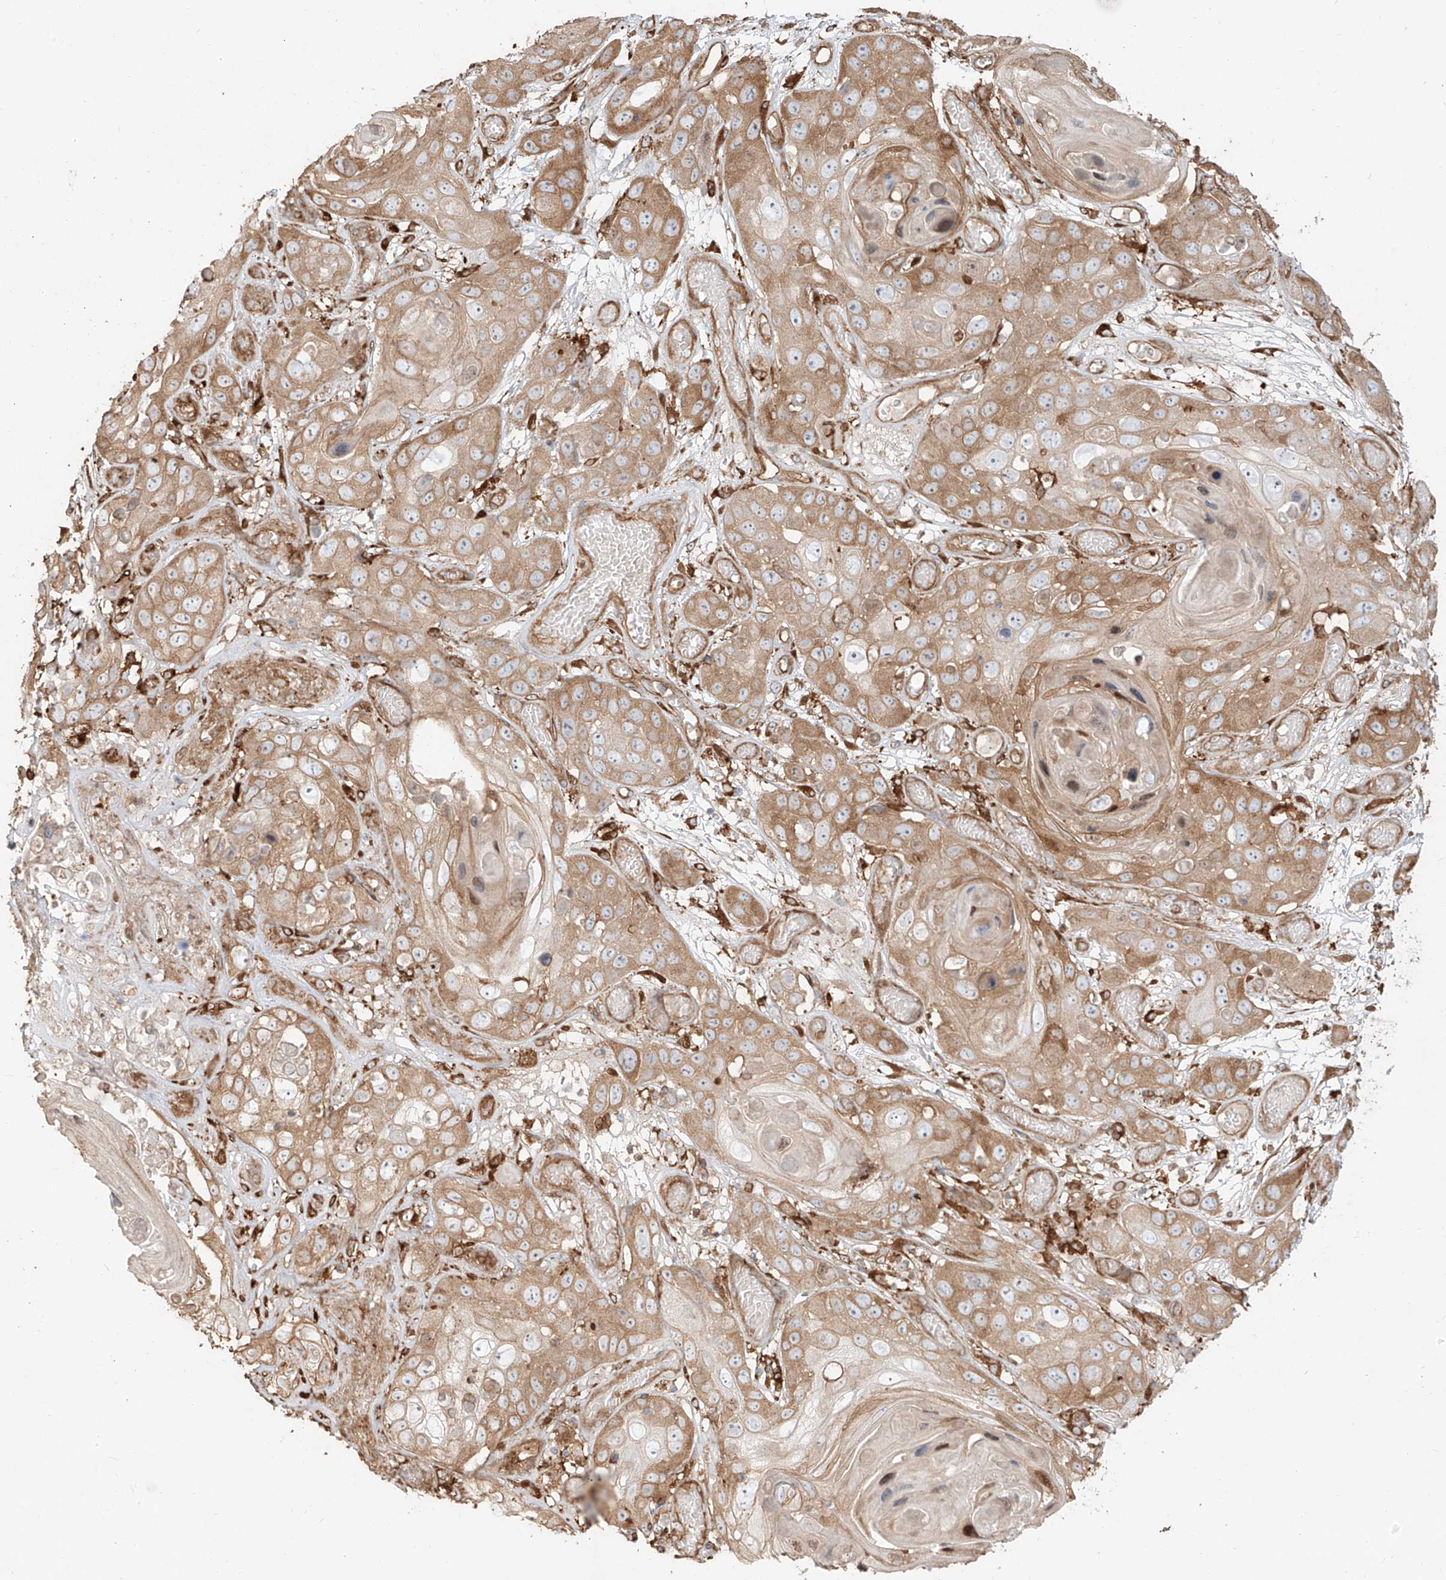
{"staining": {"intensity": "moderate", "quantity": ">75%", "location": "cytoplasmic/membranous"}, "tissue": "skin cancer", "cell_type": "Tumor cells", "image_type": "cancer", "snomed": [{"axis": "morphology", "description": "Squamous cell carcinoma, NOS"}, {"axis": "topography", "description": "Skin"}], "caption": "Tumor cells demonstrate medium levels of moderate cytoplasmic/membranous positivity in about >75% of cells in squamous cell carcinoma (skin).", "gene": "SNX9", "patient": {"sex": "male", "age": 55}}